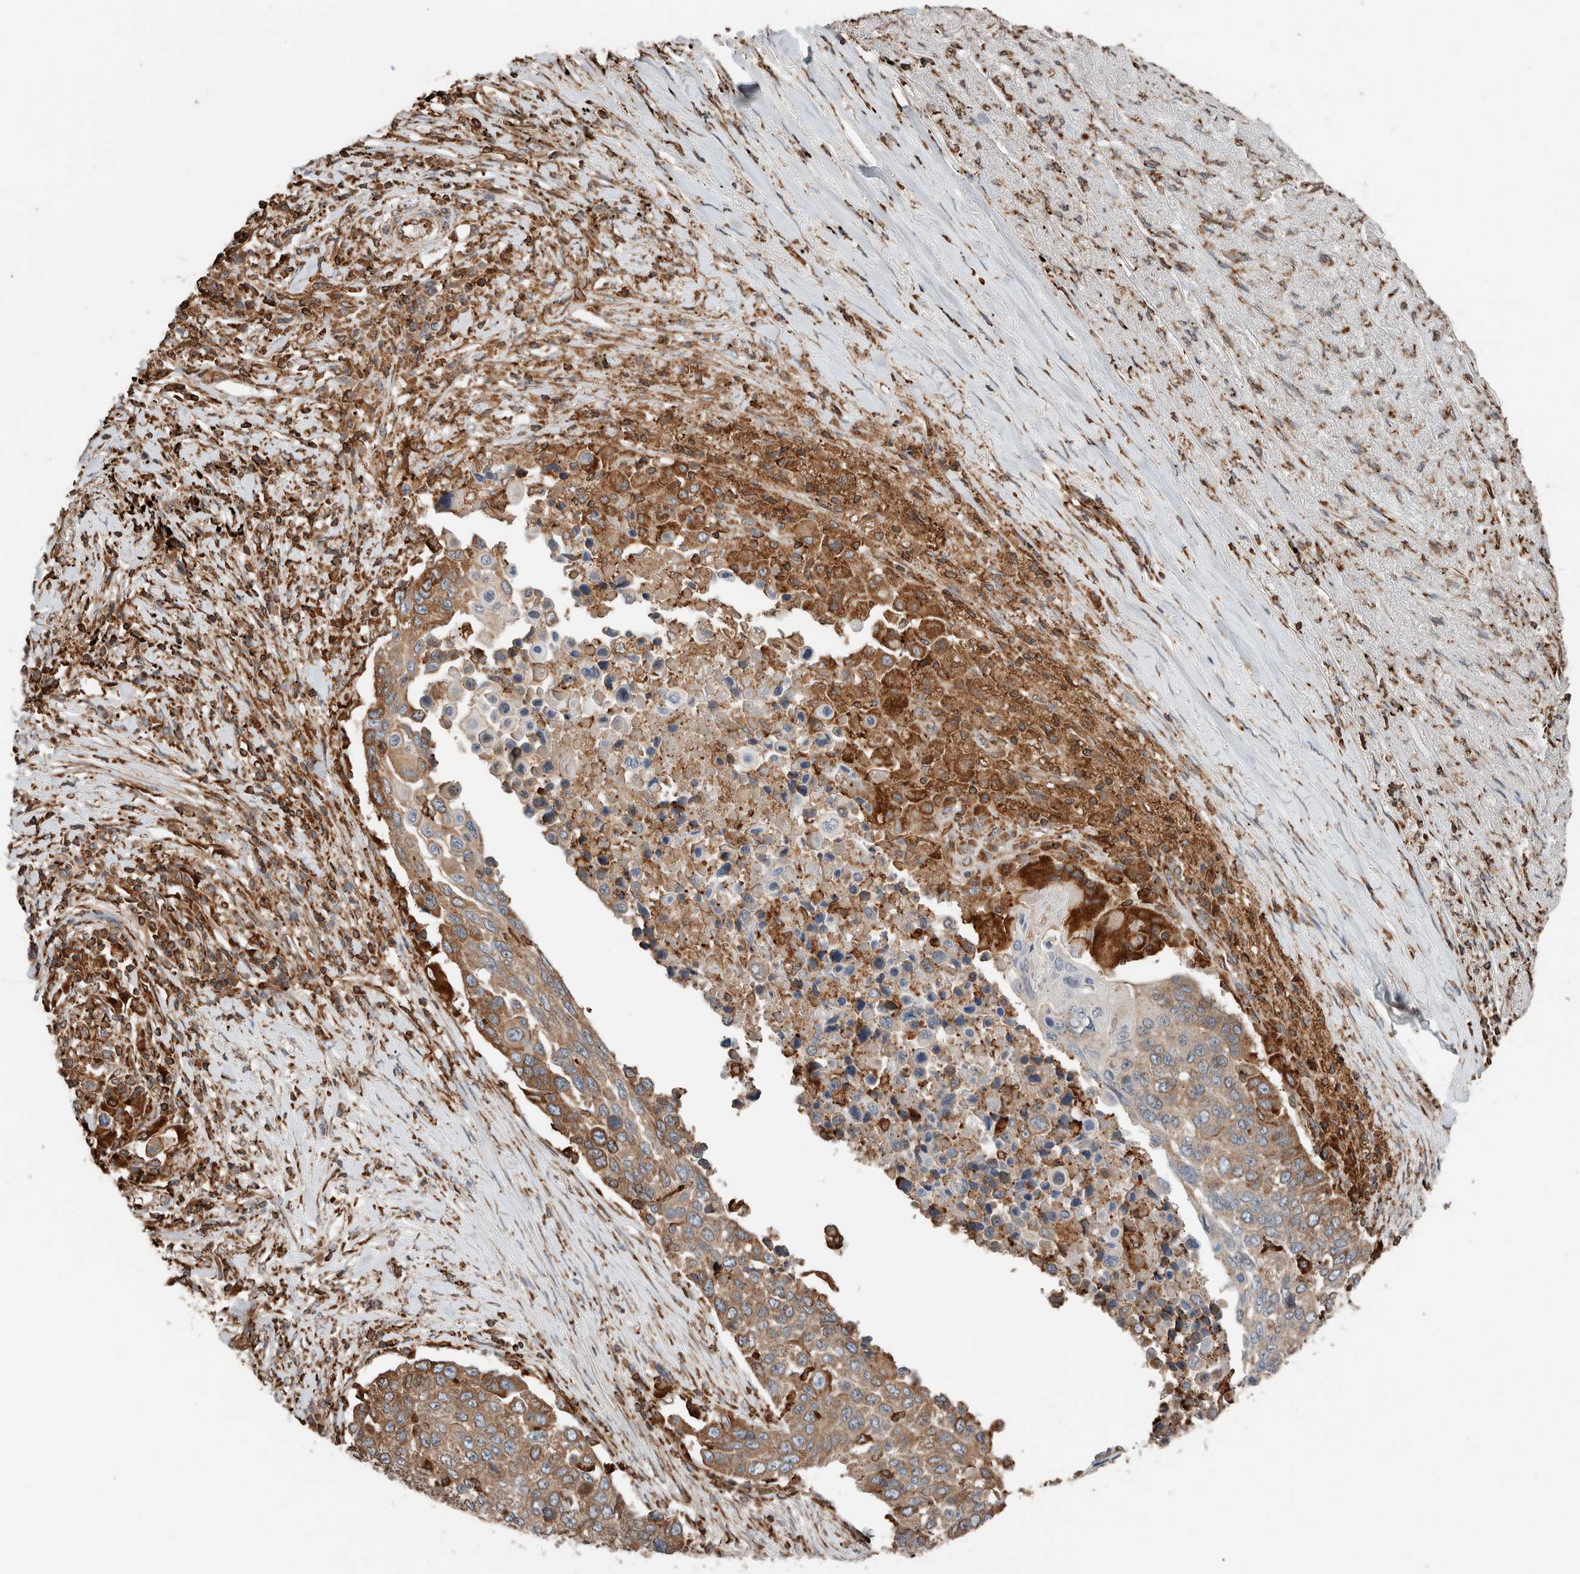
{"staining": {"intensity": "moderate", "quantity": ">75%", "location": "cytoplasmic/membranous"}, "tissue": "lung cancer", "cell_type": "Tumor cells", "image_type": "cancer", "snomed": [{"axis": "morphology", "description": "Squamous cell carcinoma, NOS"}, {"axis": "topography", "description": "Lung"}], "caption": "Immunohistochemical staining of squamous cell carcinoma (lung) exhibits medium levels of moderate cytoplasmic/membranous expression in approximately >75% of tumor cells.", "gene": "ERAP2", "patient": {"sex": "male", "age": 66}}